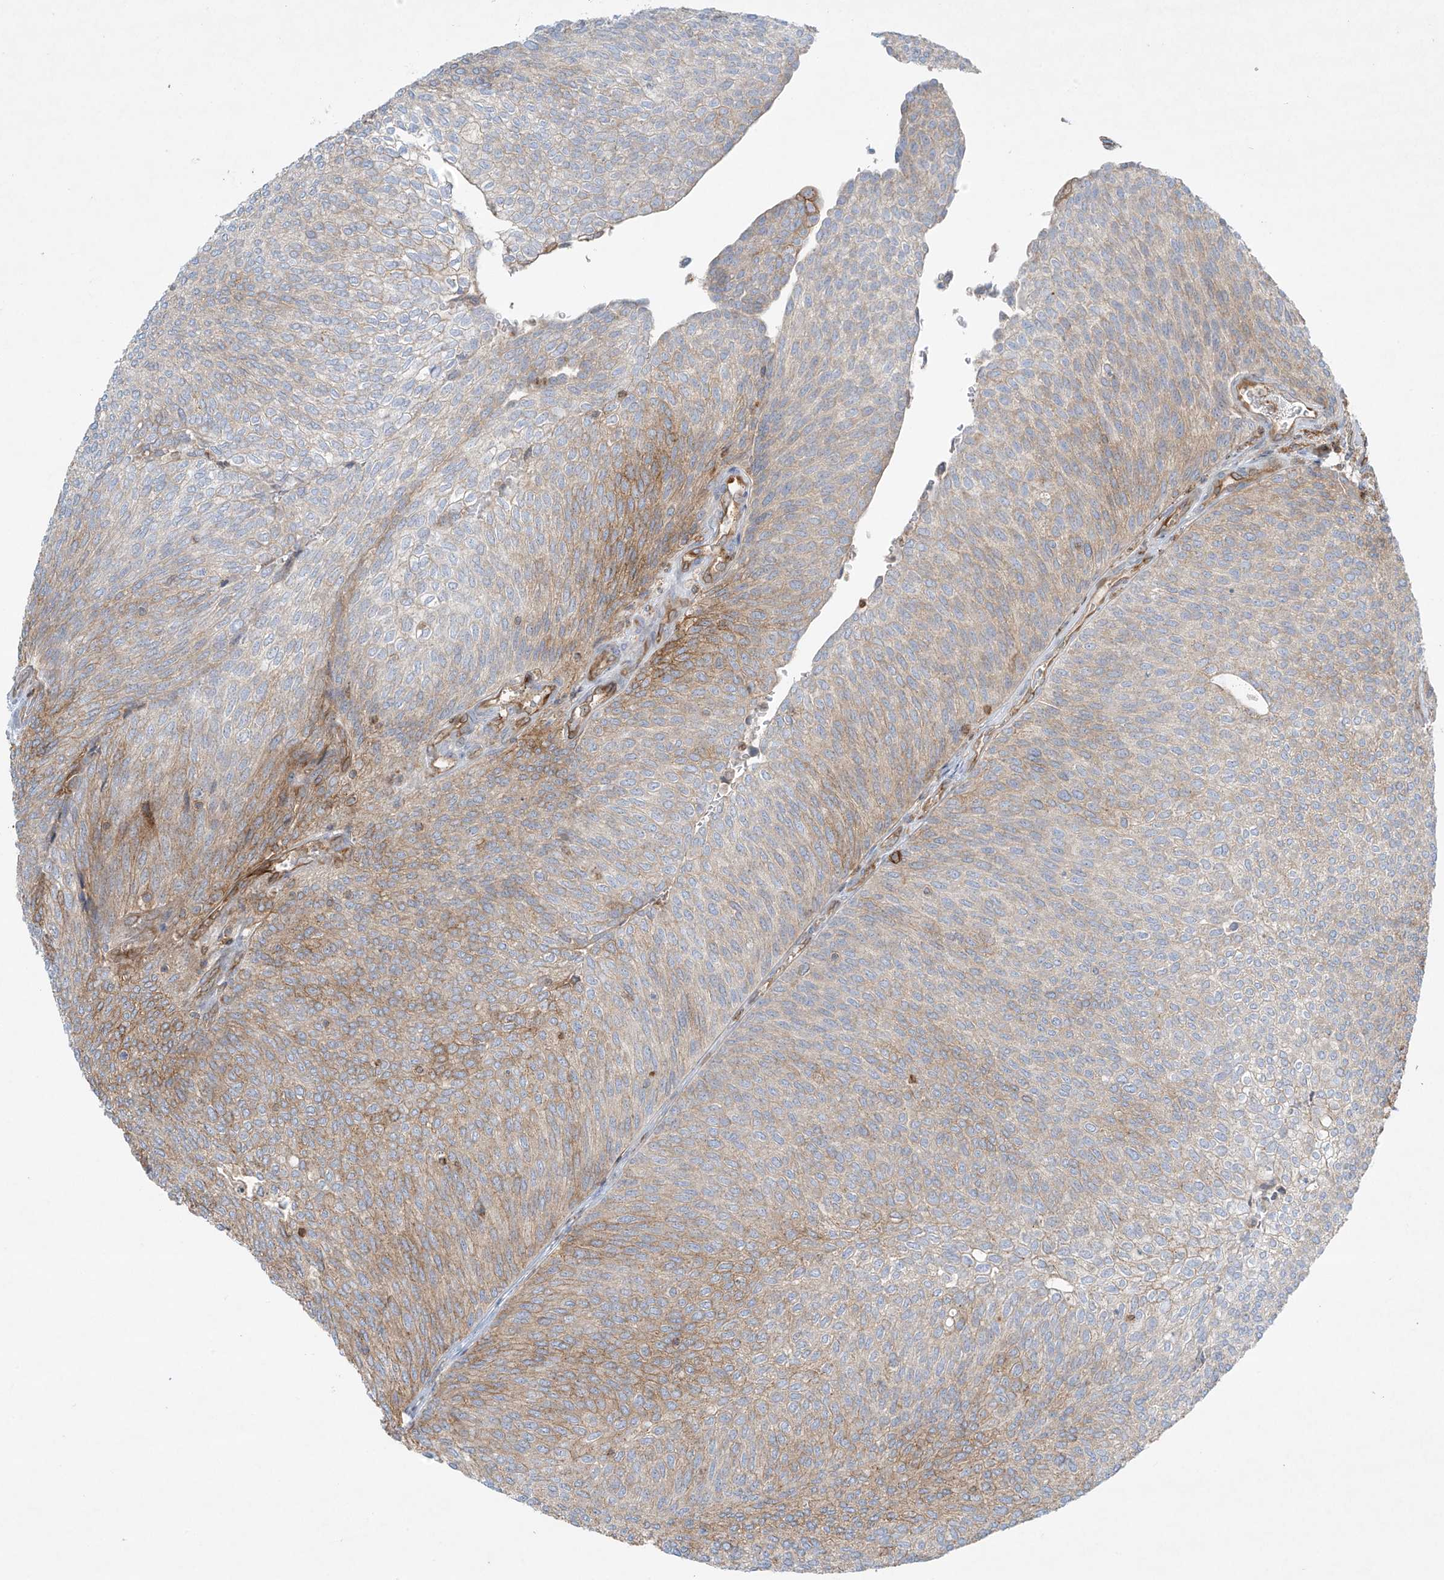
{"staining": {"intensity": "moderate", "quantity": "25%-75%", "location": "cytoplasmic/membranous"}, "tissue": "urothelial cancer", "cell_type": "Tumor cells", "image_type": "cancer", "snomed": [{"axis": "morphology", "description": "Urothelial carcinoma, Low grade"}, {"axis": "topography", "description": "Urinary bladder"}], "caption": "Protein staining exhibits moderate cytoplasmic/membranous positivity in approximately 25%-75% of tumor cells in urothelial cancer.", "gene": "HLA-E", "patient": {"sex": "female", "age": 79}}